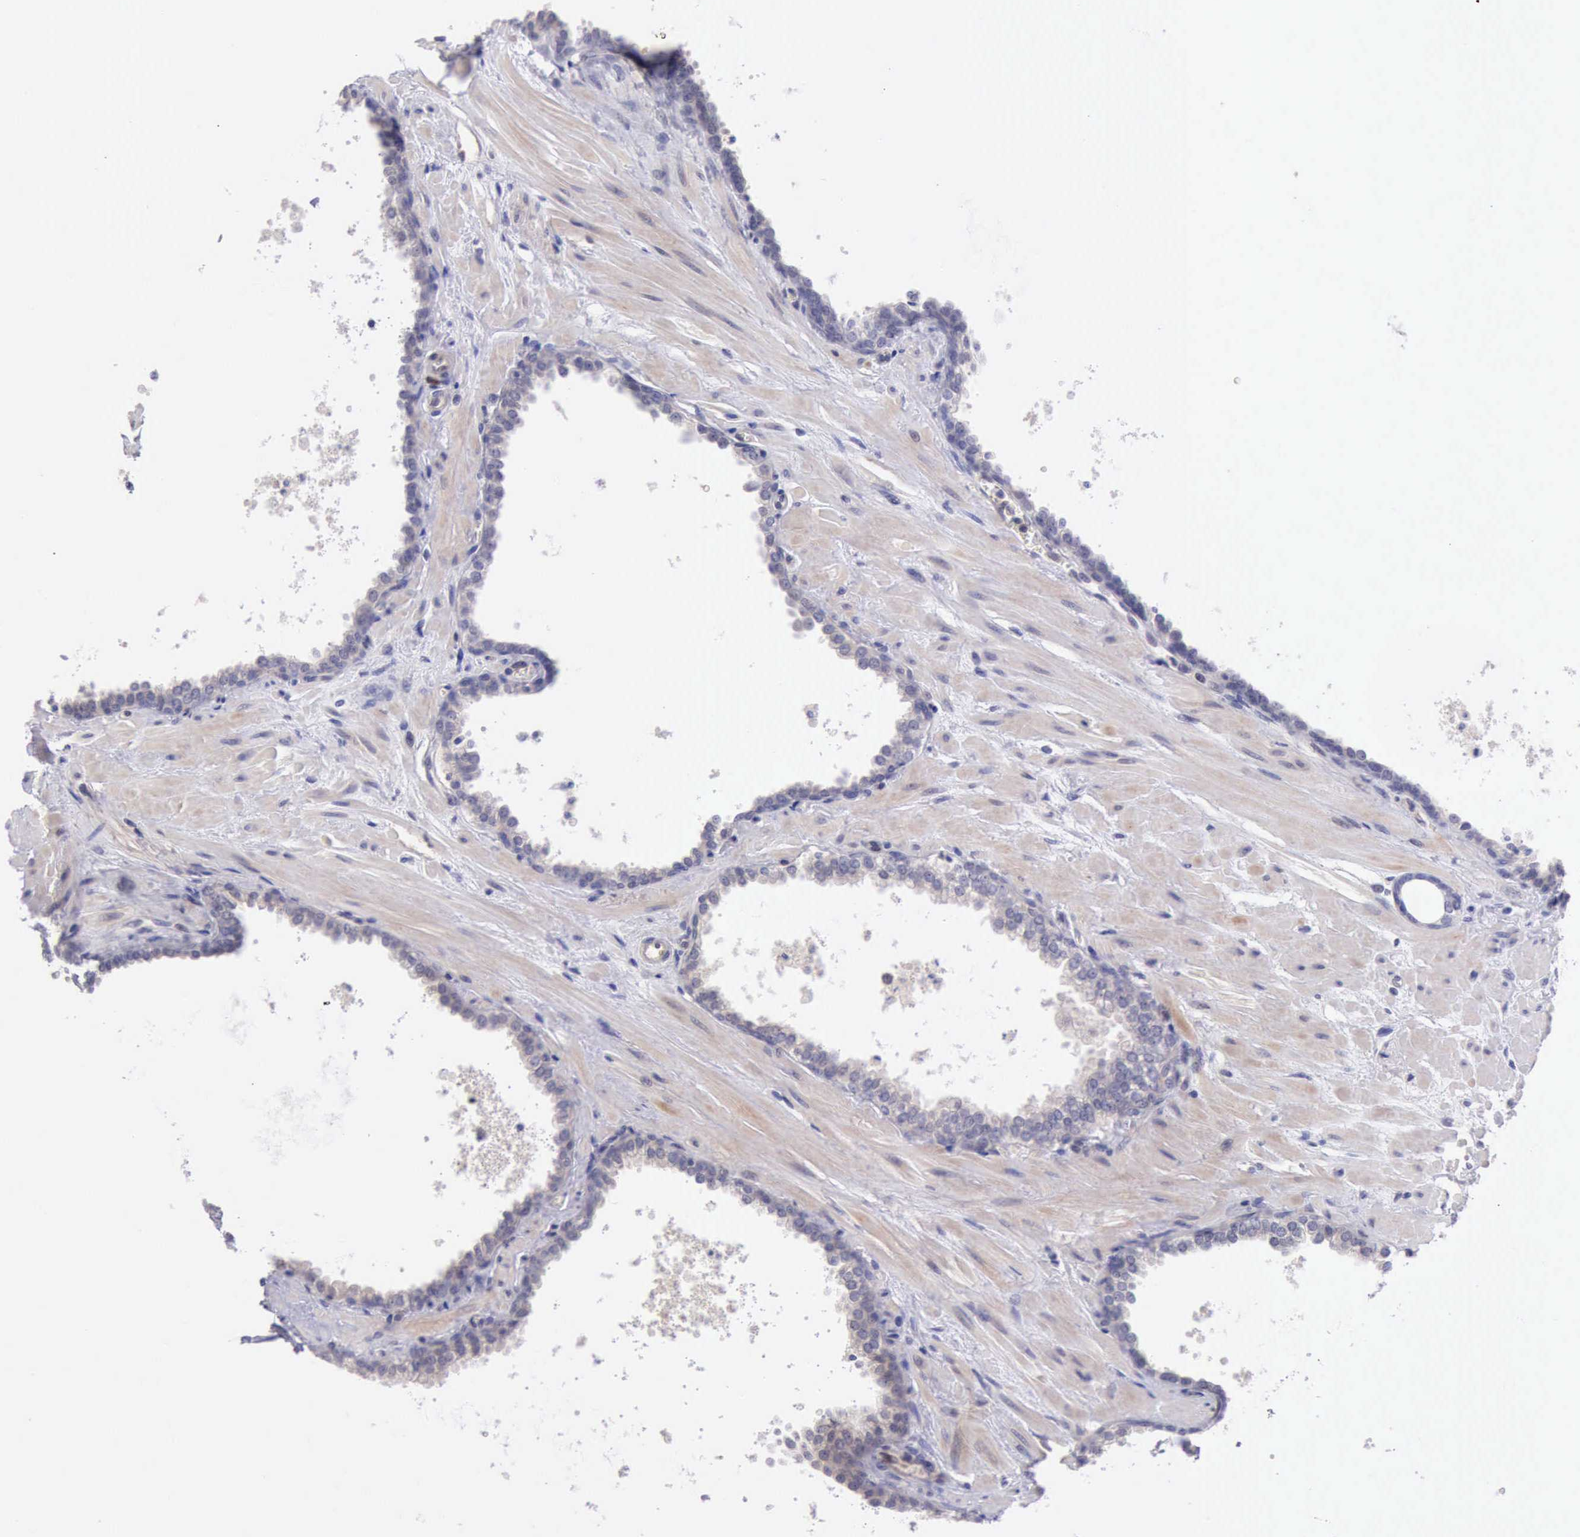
{"staining": {"intensity": "weak", "quantity": "25%-75%", "location": "cytoplasmic/membranous"}, "tissue": "prostate", "cell_type": "Glandular cells", "image_type": "normal", "snomed": [{"axis": "morphology", "description": "Normal tissue, NOS"}, {"axis": "topography", "description": "Prostate"}], "caption": "This image displays immunohistochemistry staining of unremarkable prostate, with low weak cytoplasmic/membranous expression in about 25%-75% of glandular cells.", "gene": "DNAJB7", "patient": {"sex": "male", "age": 60}}